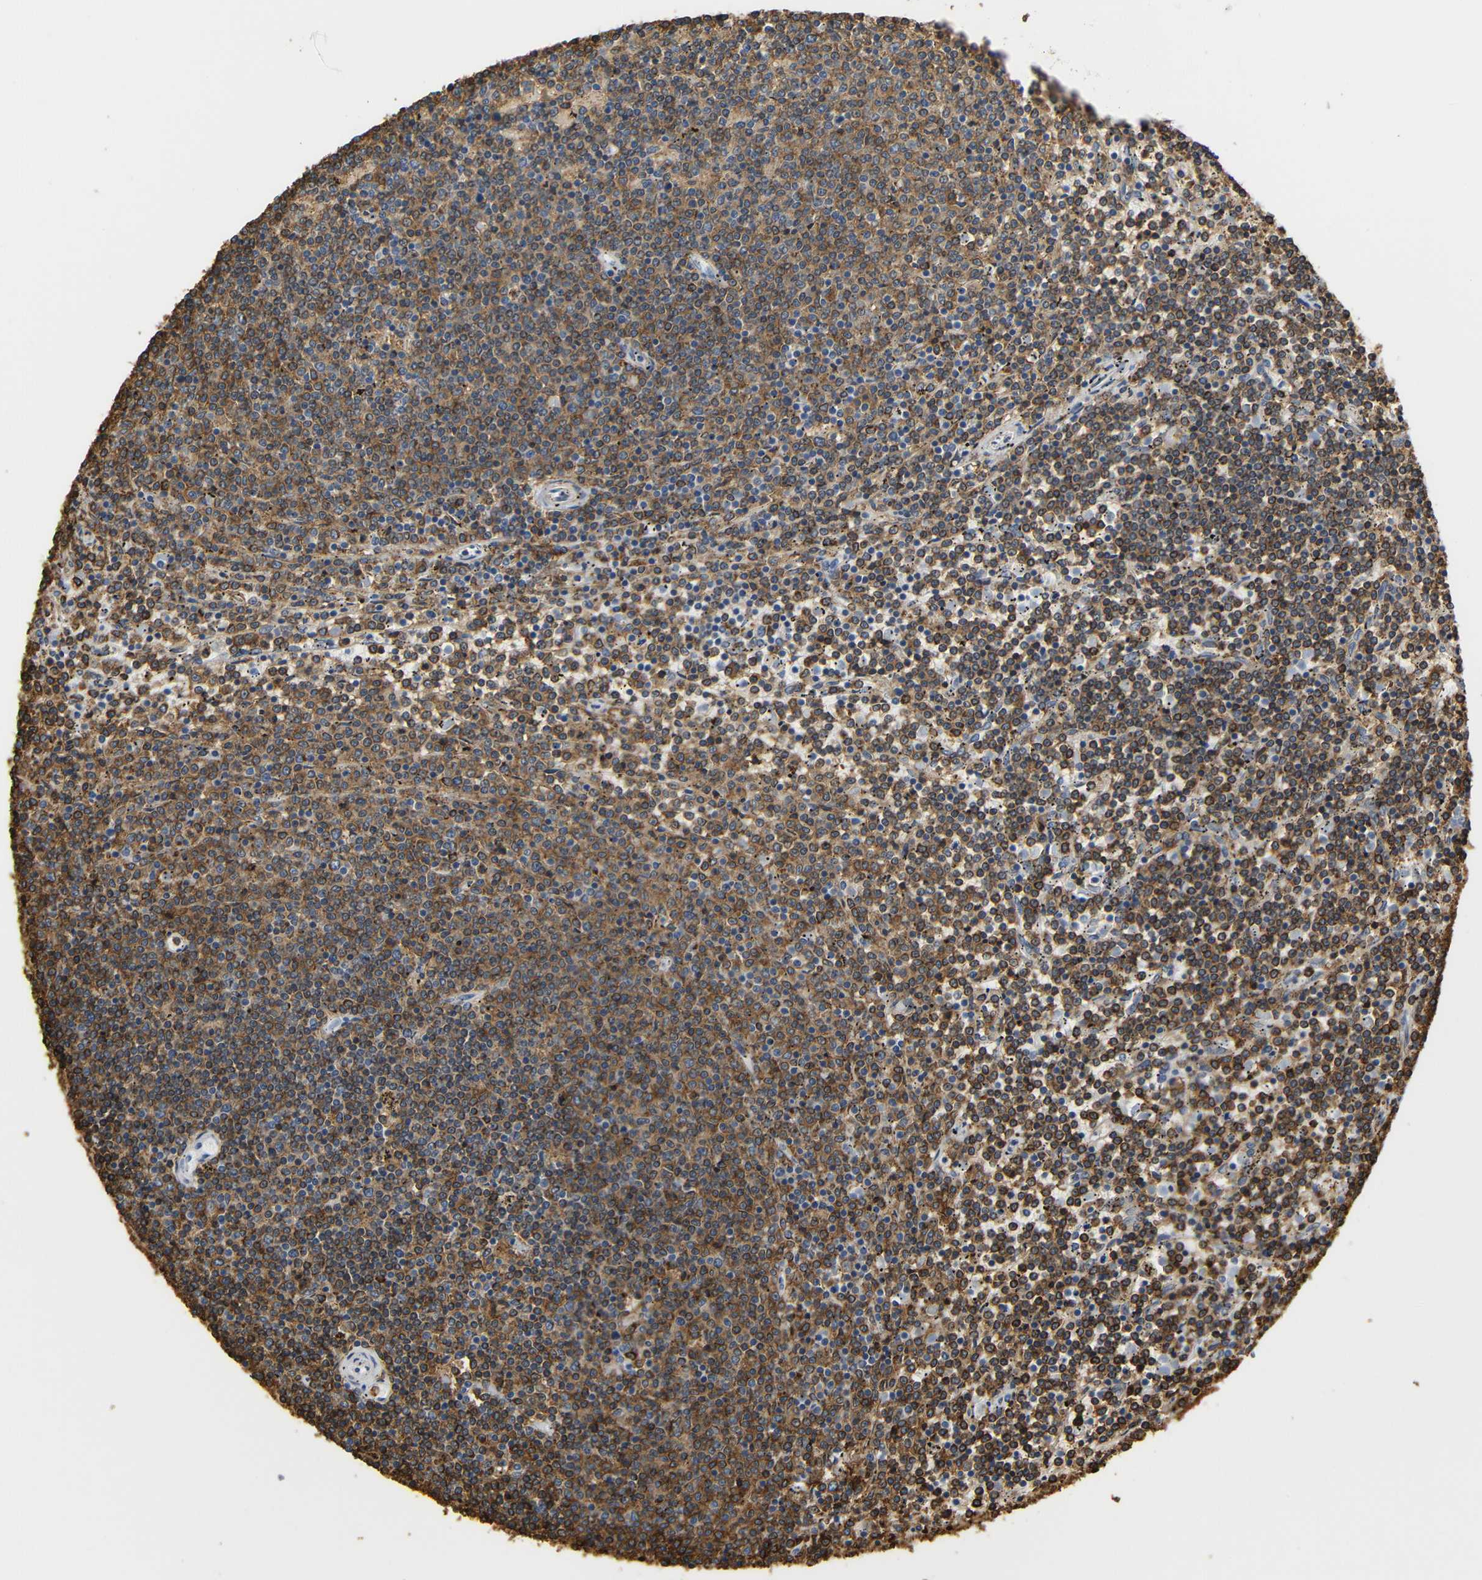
{"staining": {"intensity": "moderate", "quantity": ">75%", "location": "cytoplasmic/membranous"}, "tissue": "lymphoma", "cell_type": "Tumor cells", "image_type": "cancer", "snomed": [{"axis": "morphology", "description": "Malignant lymphoma, non-Hodgkin's type, Low grade"}, {"axis": "topography", "description": "Spleen"}], "caption": "Tumor cells demonstrate medium levels of moderate cytoplasmic/membranous positivity in about >75% of cells in low-grade malignant lymphoma, non-Hodgkin's type.", "gene": "HLA-DQB1", "patient": {"sex": "female", "age": 50}}